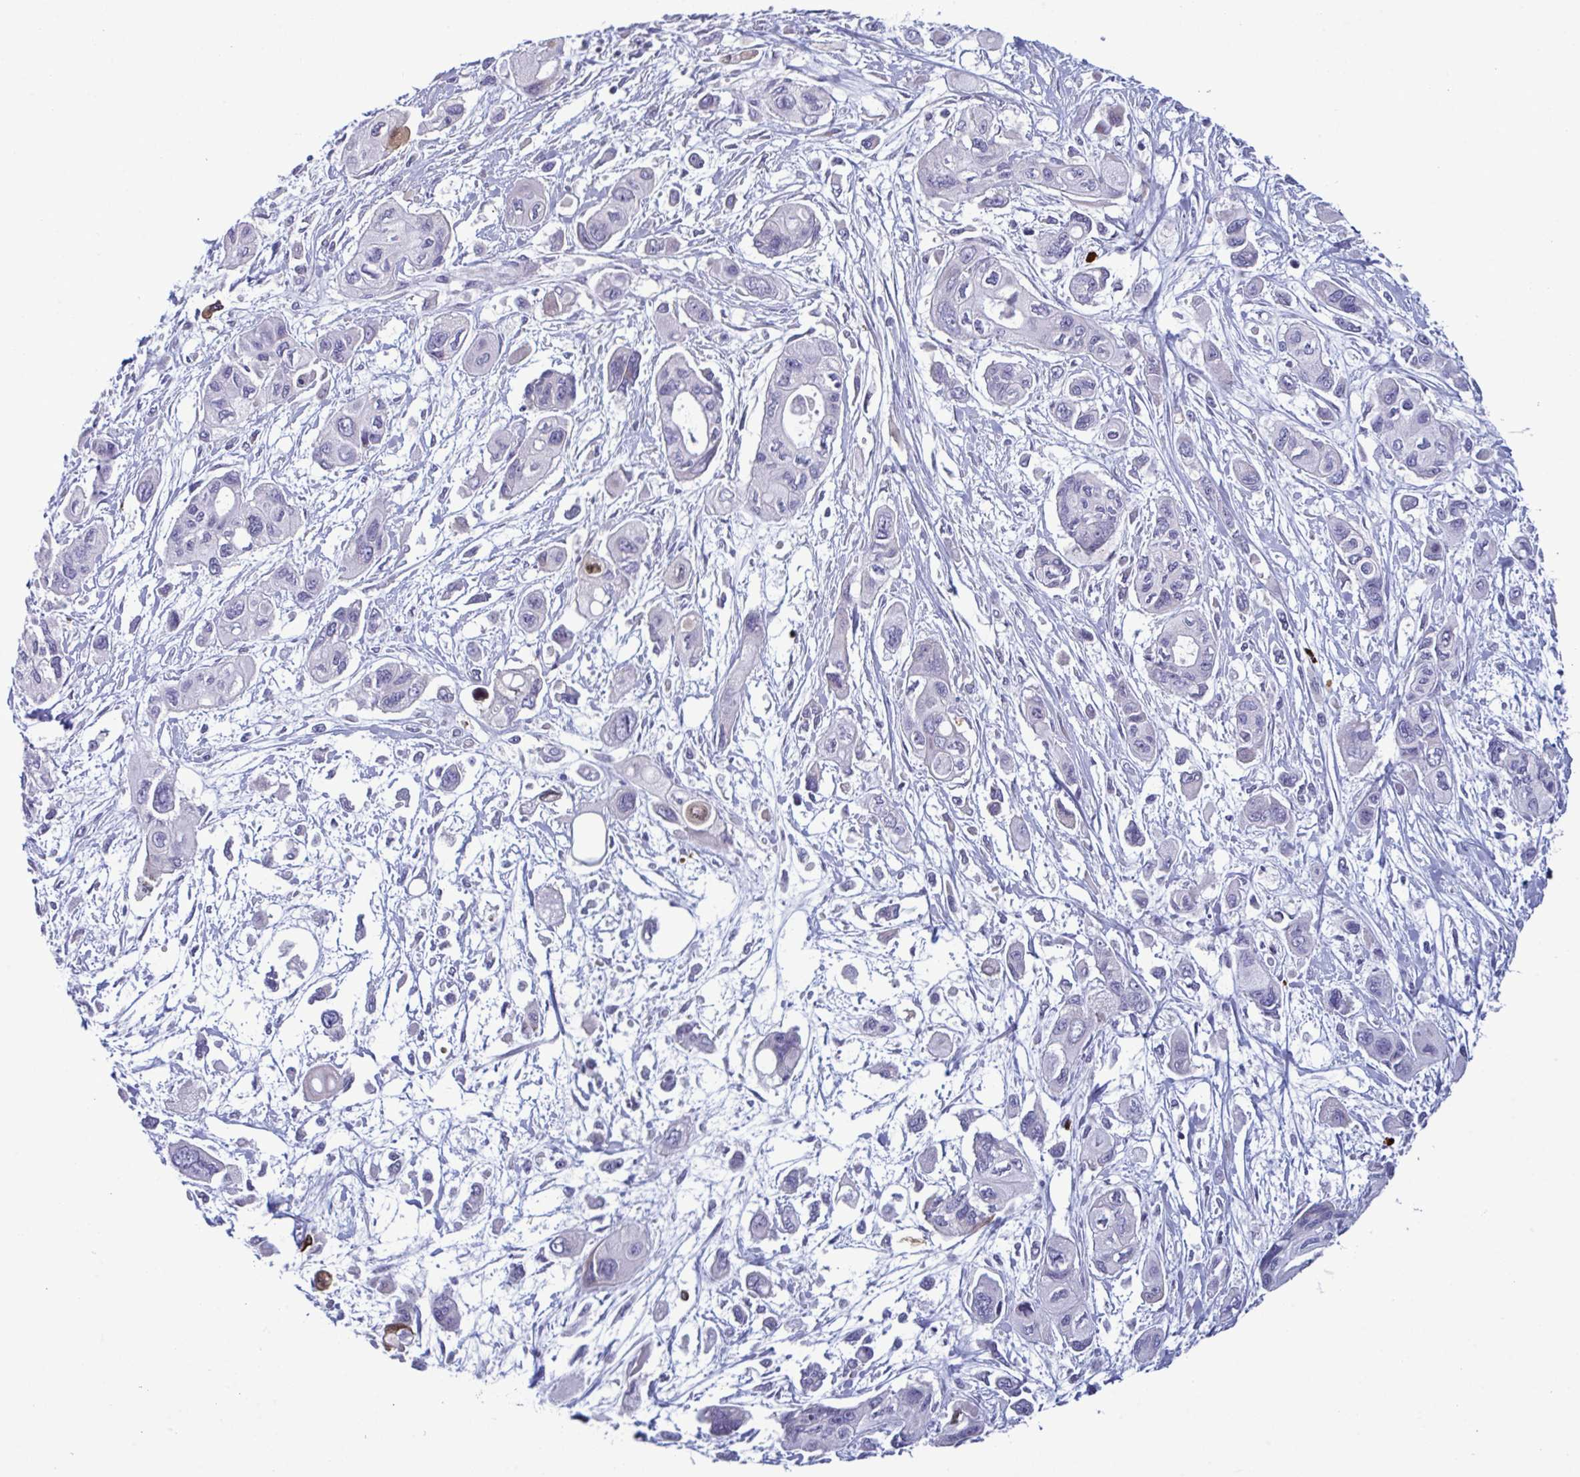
{"staining": {"intensity": "negative", "quantity": "none", "location": "none"}, "tissue": "pancreatic cancer", "cell_type": "Tumor cells", "image_type": "cancer", "snomed": [{"axis": "morphology", "description": "Adenocarcinoma, NOS"}, {"axis": "topography", "description": "Pancreas"}], "caption": "Pancreatic cancer was stained to show a protein in brown. There is no significant staining in tumor cells. The staining is performed using DAB (3,3'-diaminobenzidine) brown chromogen with nuclei counter-stained in using hematoxylin.", "gene": "ZNF684", "patient": {"sex": "female", "age": 47}}